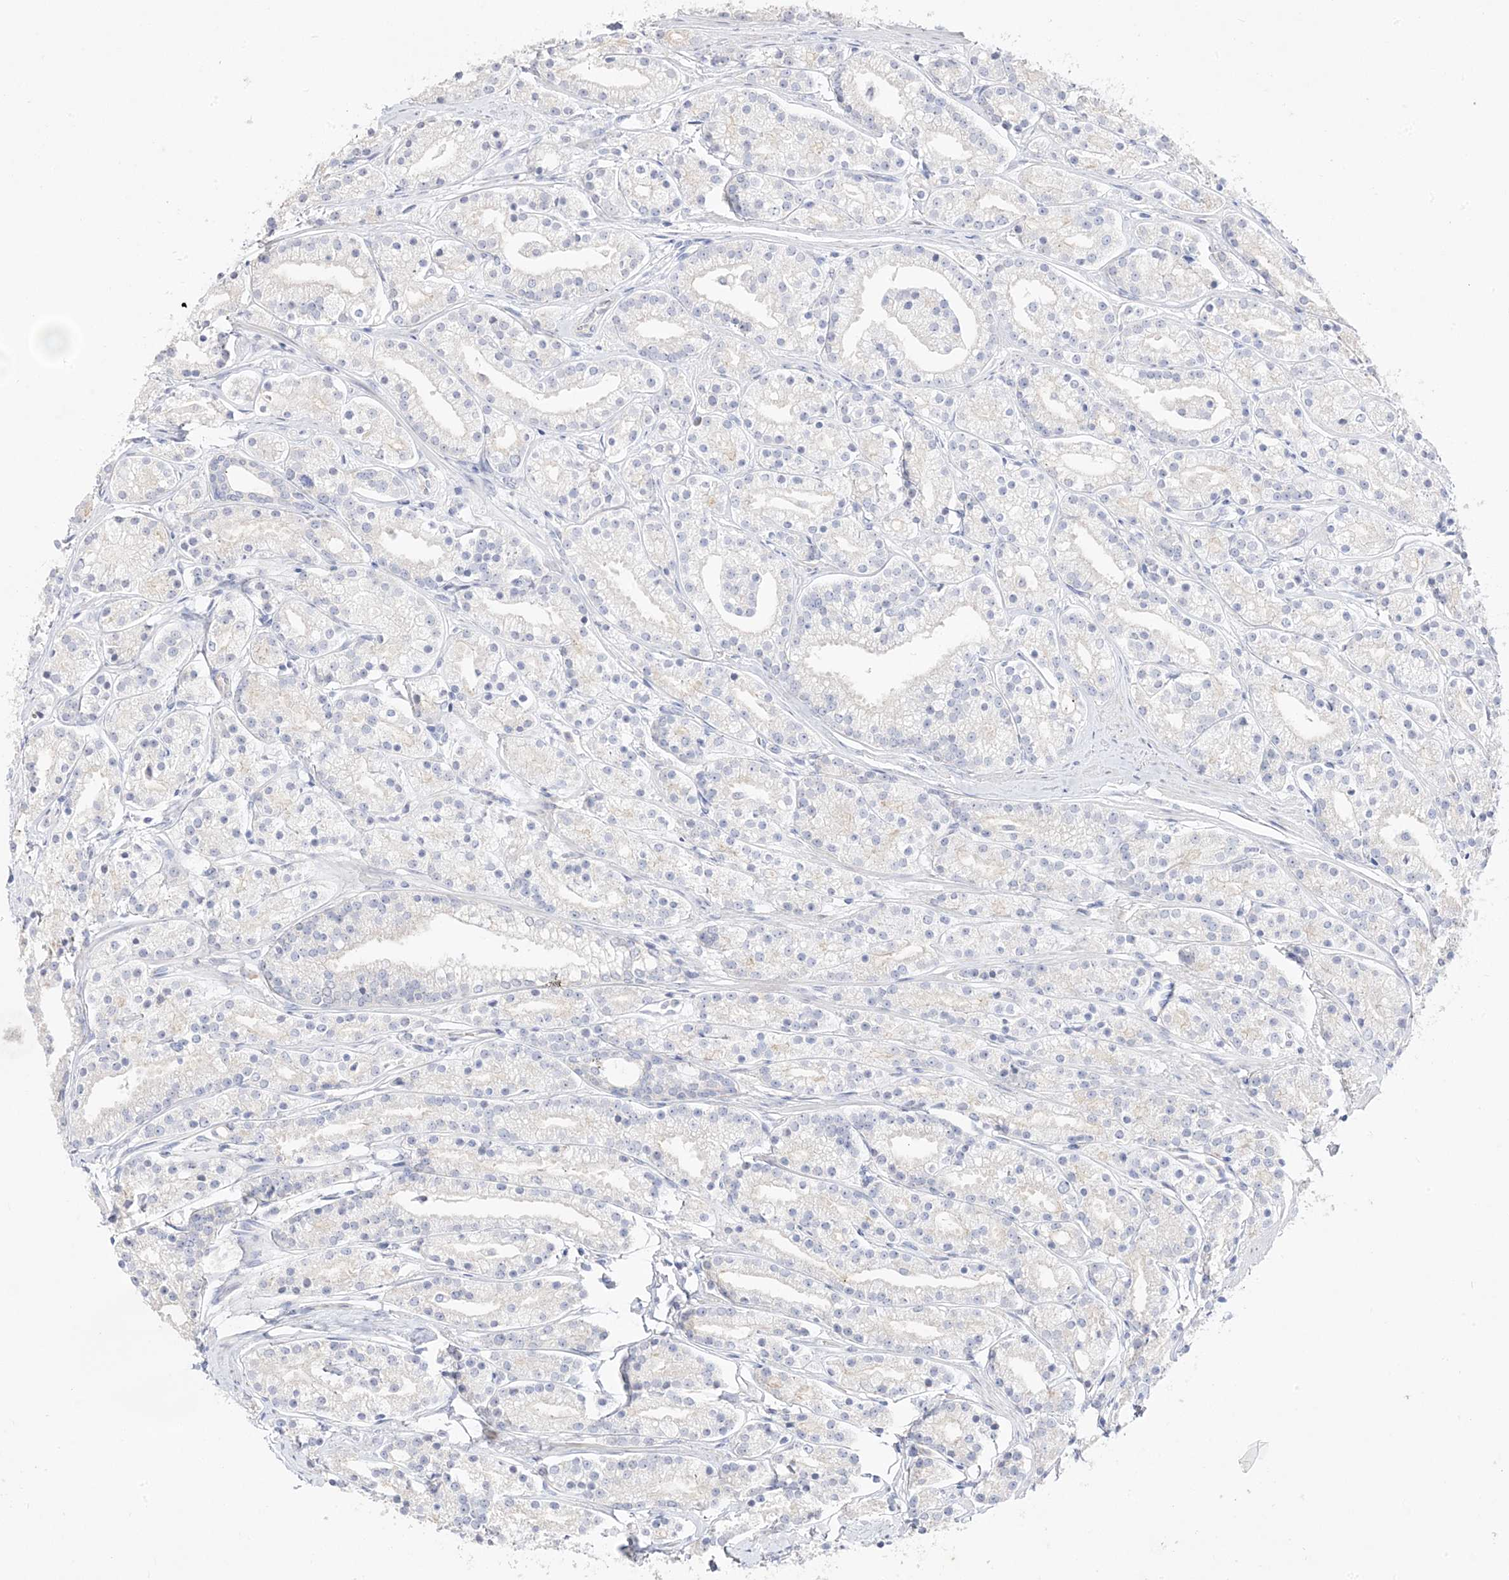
{"staining": {"intensity": "negative", "quantity": "none", "location": "none"}, "tissue": "prostate cancer", "cell_type": "Tumor cells", "image_type": "cancer", "snomed": [{"axis": "morphology", "description": "Adenocarcinoma, High grade"}, {"axis": "topography", "description": "Prostate"}], "caption": "Immunohistochemistry (IHC) photomicrograph of neoplastic tissue: human prostate high-grade adenocarcinoma stained with DAB exhibits no significant protein staining in tumor cells. (DAB immunohistochemistry (IHC), high magnification).", "gene": "TRANK1", "patient": {"sex": "male", "age": 69}}